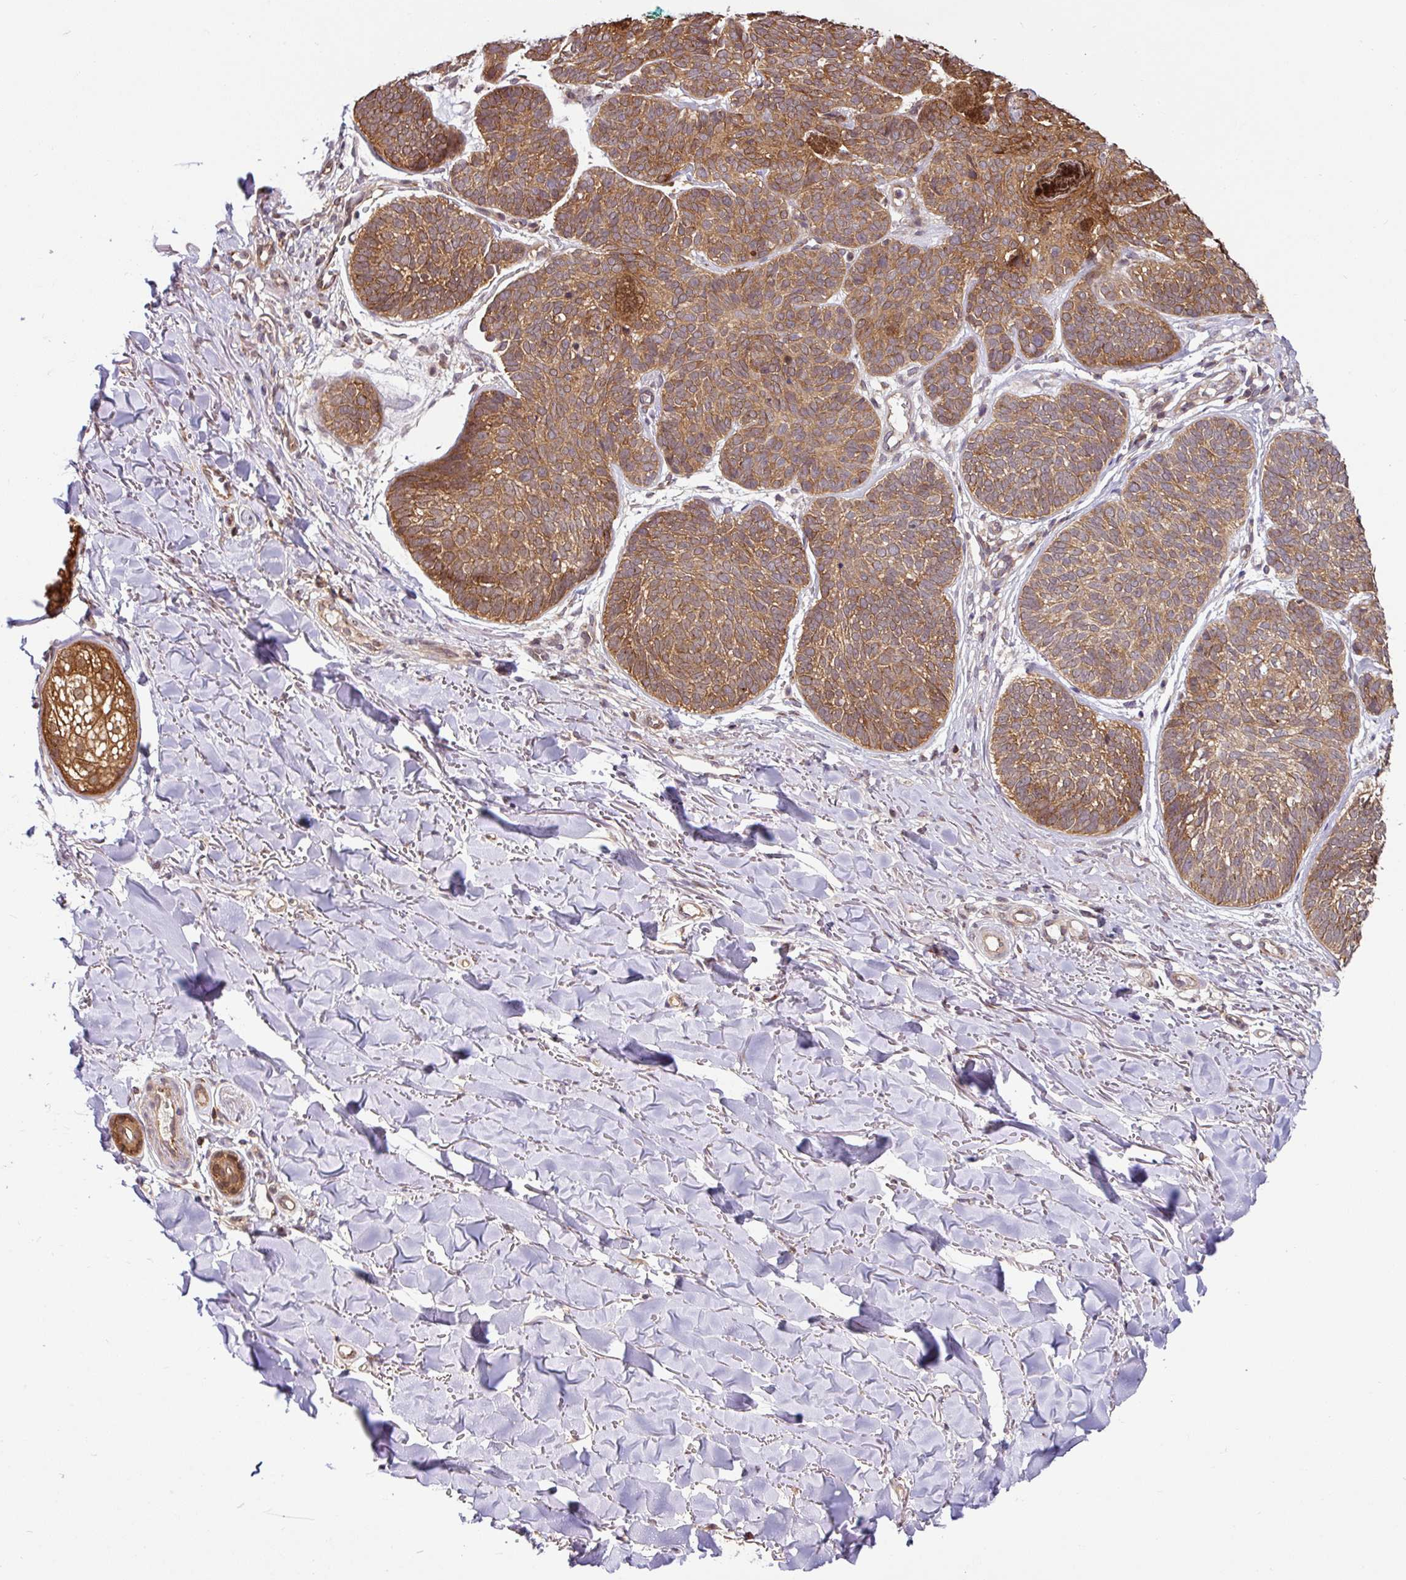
{"staining": {"intensity": "moderate", "quantity": ">75%", "location": "cytoplasmic/membranous"}, "tissue": "skin cancer", "cell_type": "Tumor cells", "image_type": "cancer", "snomed": [{"axis": "morphology", "description": "Basal cell carcinoma"}, {"axis": "topography", "description": "Skin"}, {"axis": "topography", "description": "Skin of neck"}, {"axis": "topography", "description": "Skin of shoulder"}, {"axis": "topography", "description": "Skin of back"}], "caption": "Skin basal cell carcinoma stained for a protein (brown) reveals moderate cytoplasmic/membranous positive positivity in about >75% of tumor cells.", "gene": "SHB", "patient": {"sex": "male", "age": 80}}